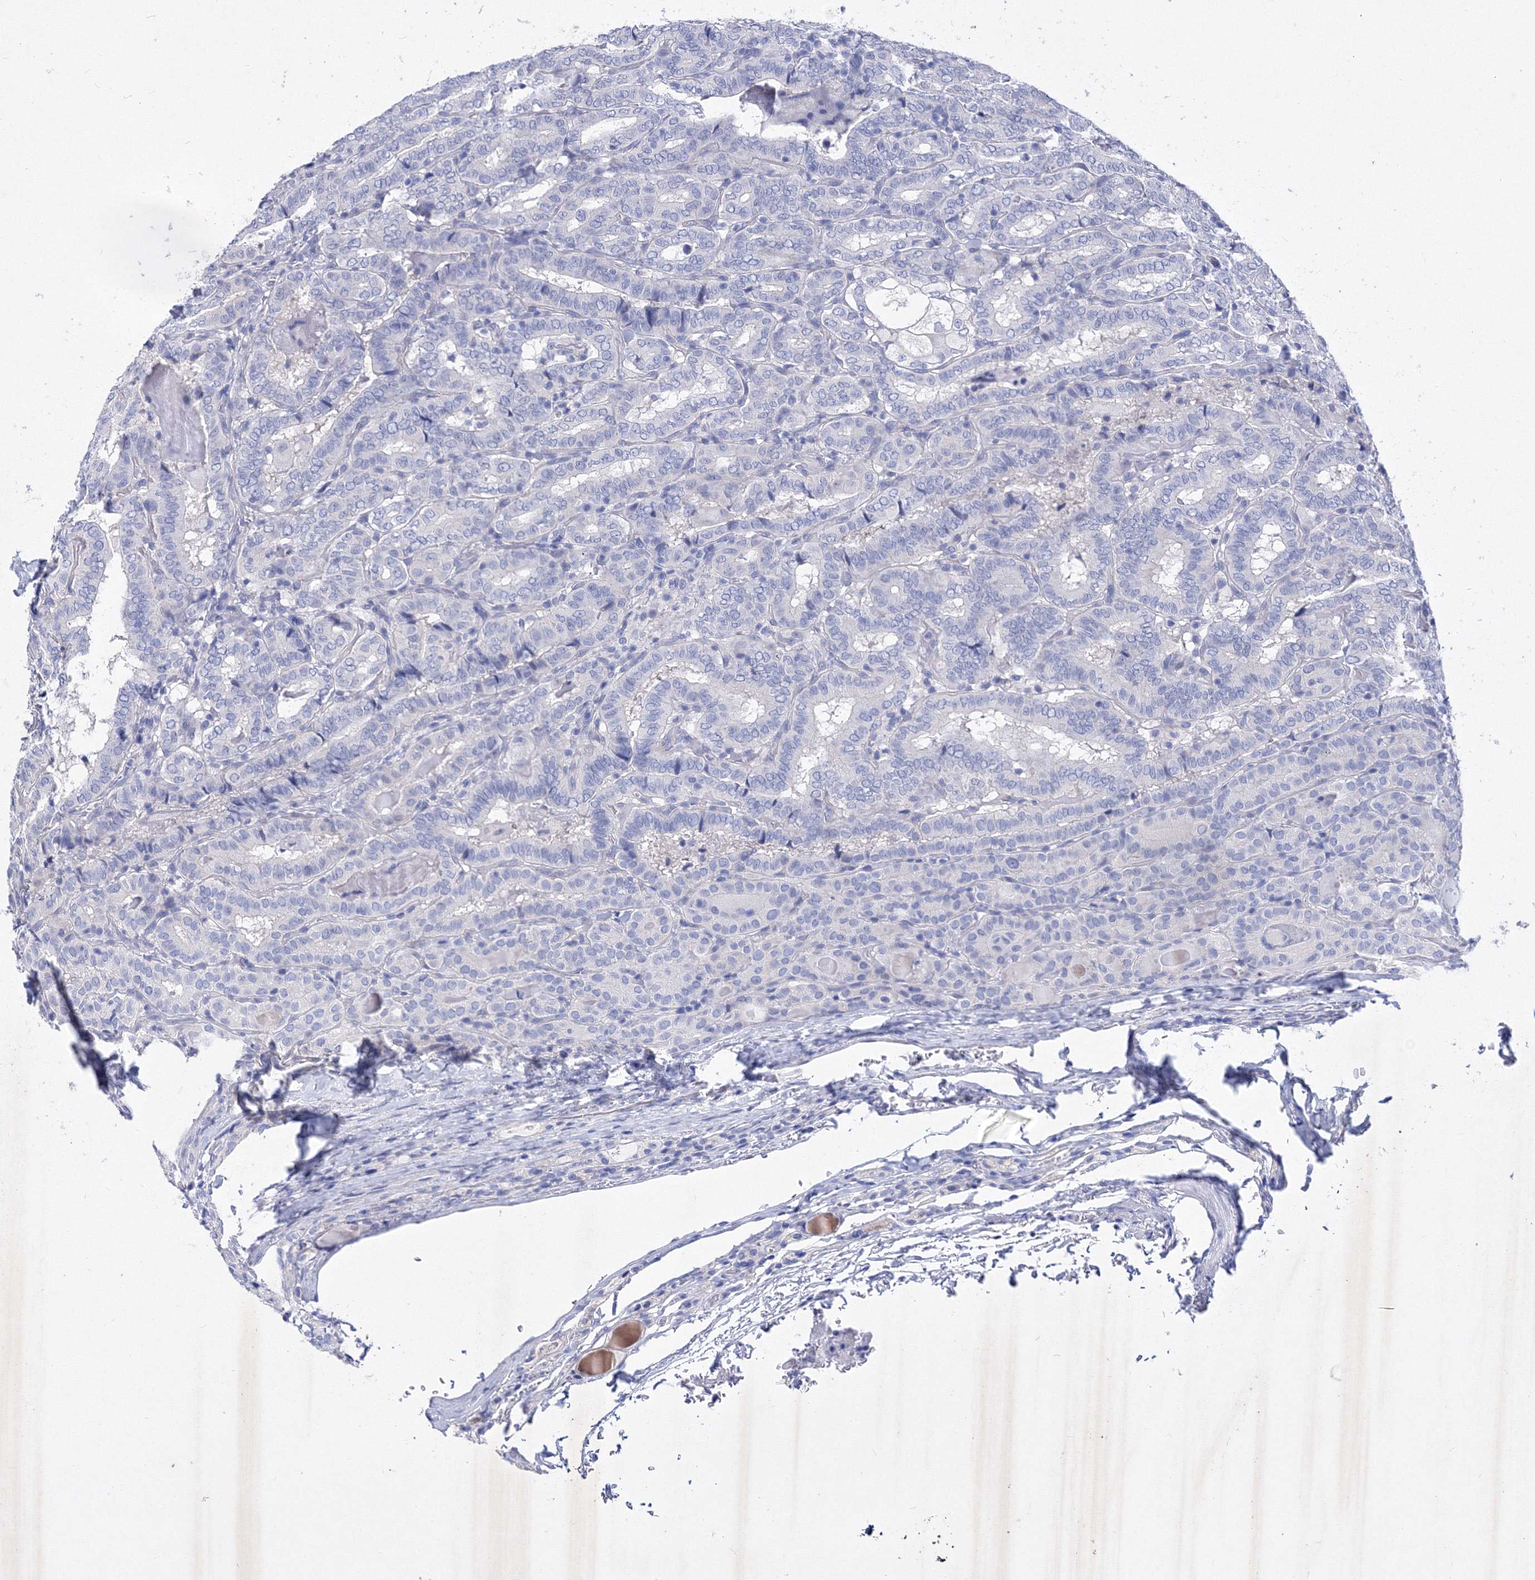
{"staining": {"intensity": "negative", "quantity": "none", "location": "none"}, "tissue": "thyroid cancer", "cell_type": "Tumor cells", "image_type": "cancer", "snomed": [{"axis": "morphology", "description": "Papillary adenocarcinoma, NOS"}, {"axis": "topography", "description": "Thyroid gland"}], "caption": "This is a micrograph of immunohistochemistry (IHC) staining of thyroid cancer, which shows no positivity in tumor cells.", "gene": "GPN1", "patient": {"sex": "female", "age": 72}}